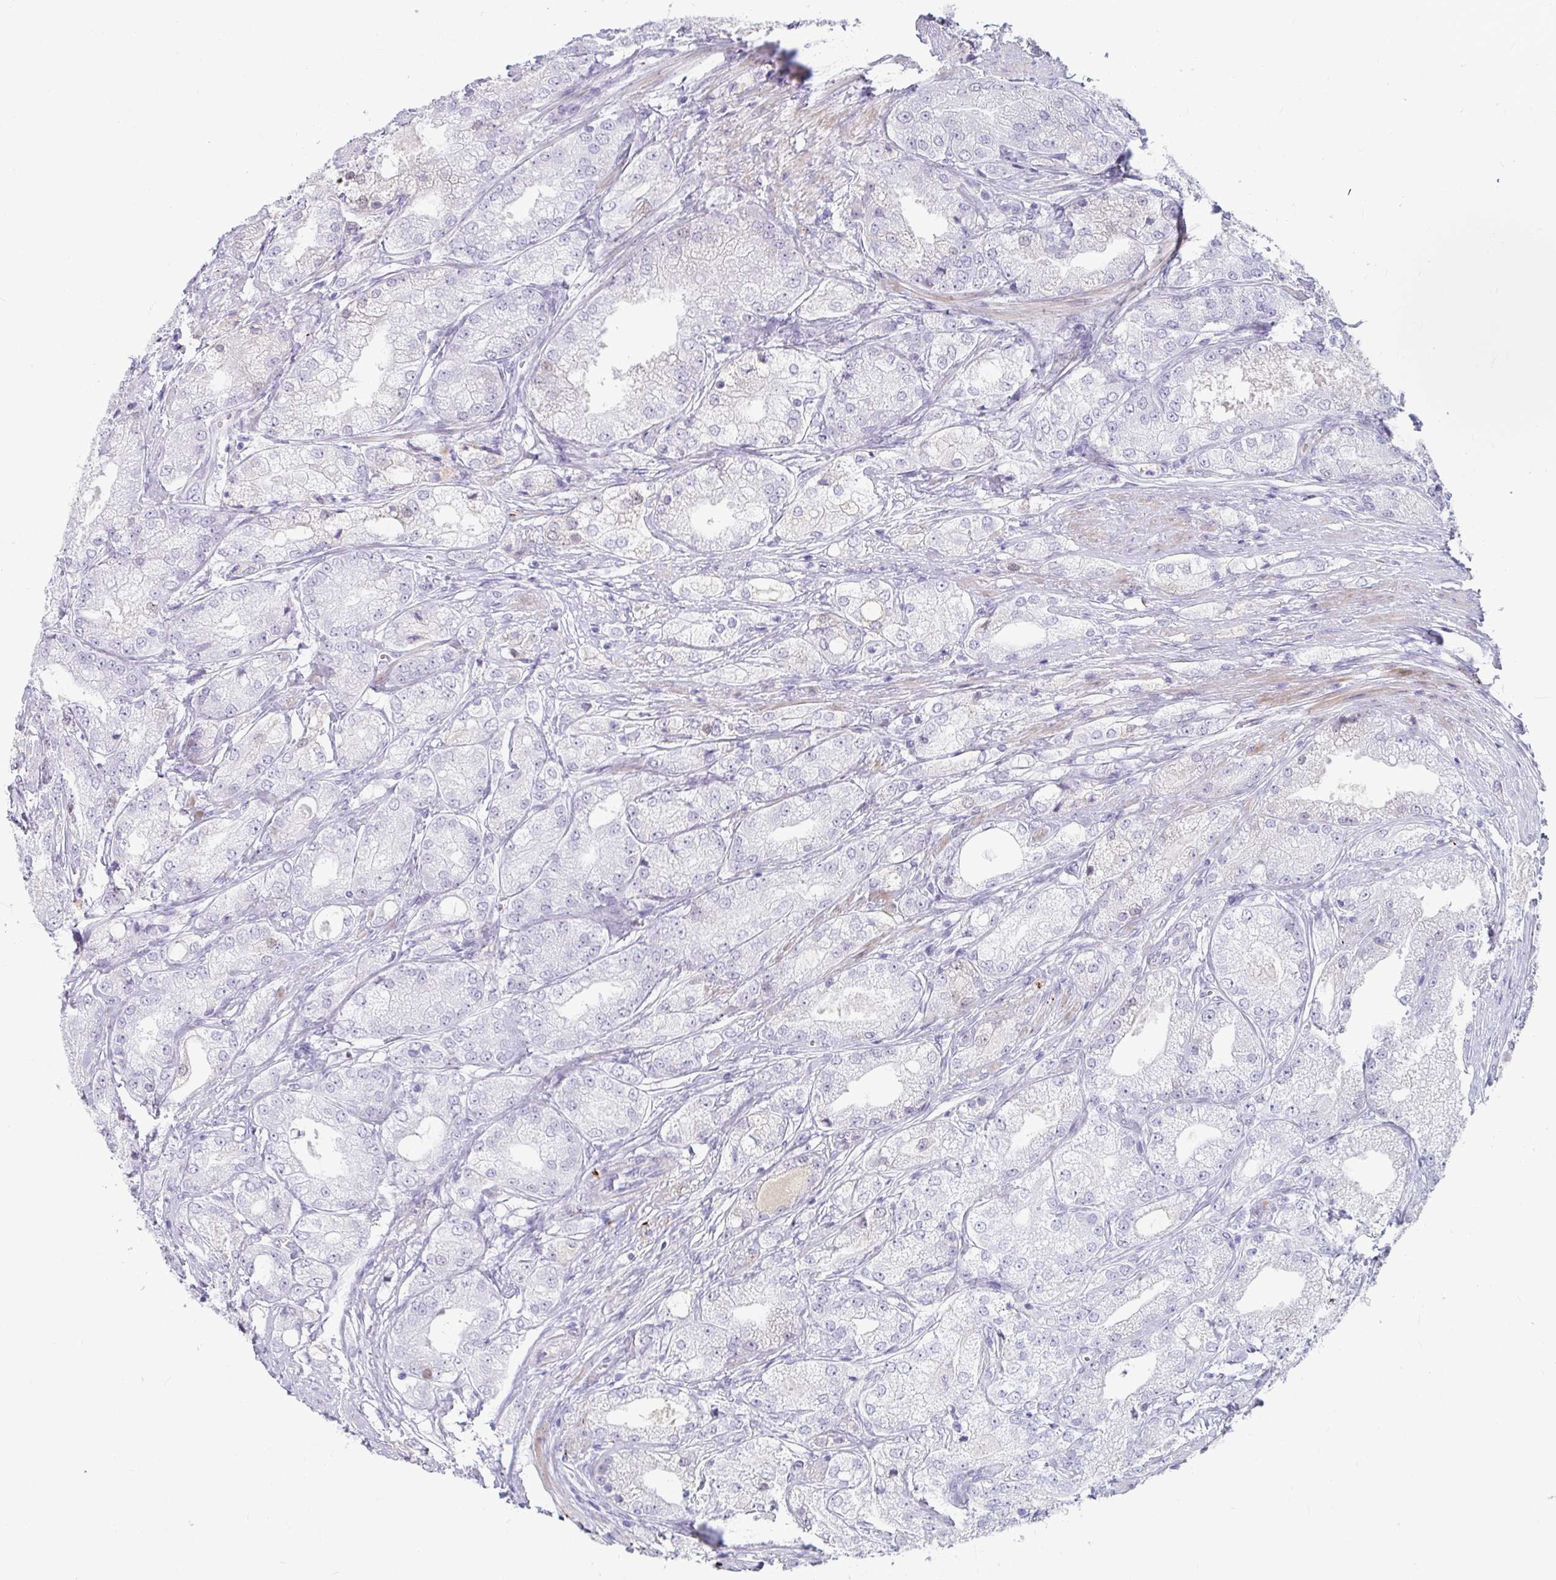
{"staining": {"intensity": "negative", "quantity": "none", "location": "none"}, "tissue": "prostate cancer", "cell_type": "Tumor cells", "image_type": "cancer", "snomed": [{"axis": "morphology", "description": "Adenocarcinoma, High grade"}, {"axis": "topography", "description": "Prostate"}], "caption": "A high-resolution photomicrograph shows IHC staining of prostate adenocarcinoma (high-grade), which reveals no significant expression in tumor cells.", "gene": "NPY", "patient": {"sex": "male", "age": 61}}